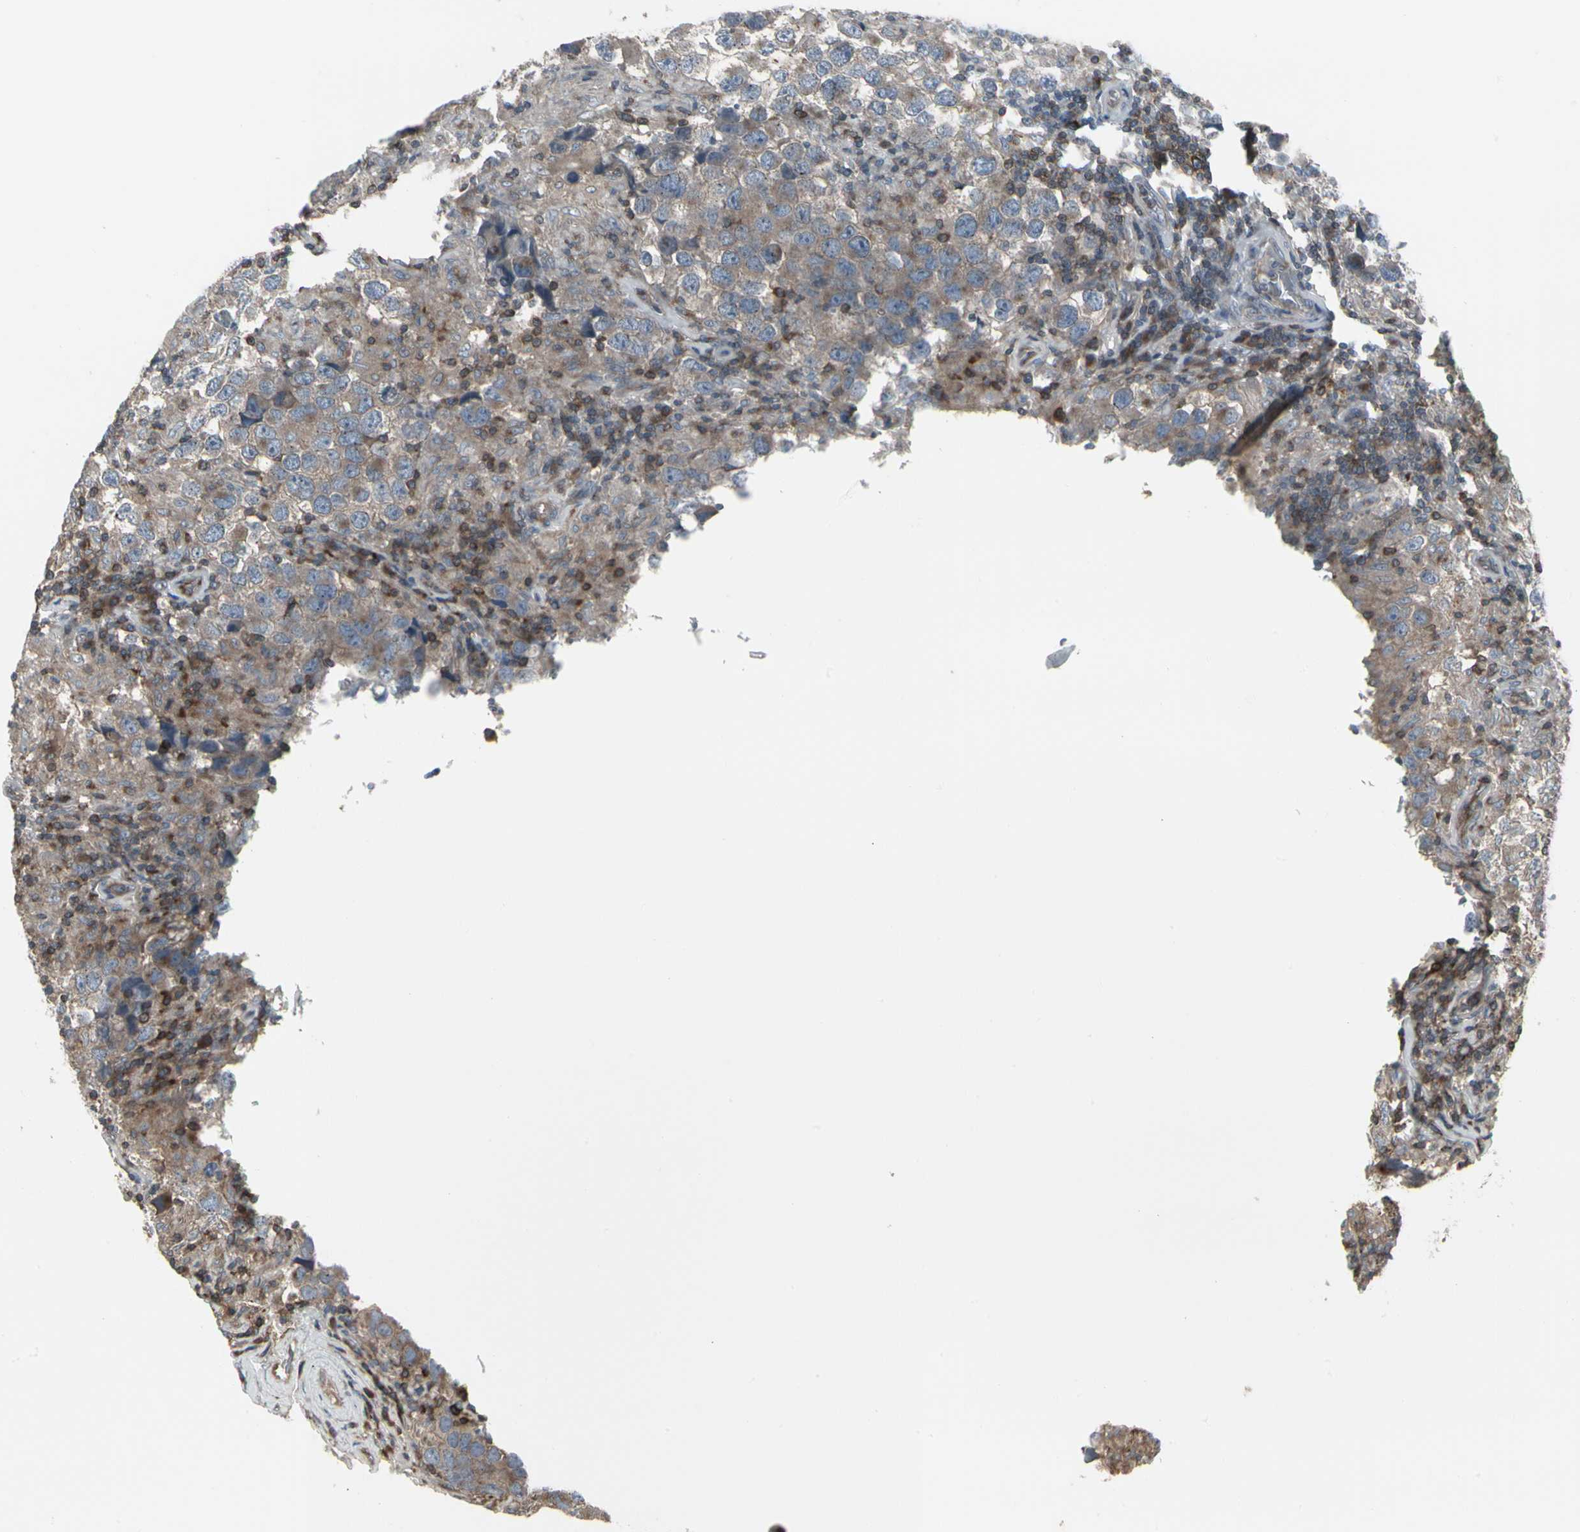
{"staining": {"intensity": "weak", "quantity": ">75%", "location": "cytoplasmic/membranous"}, "tissue": "testis cancer", "cell_type": "Tumor cells", "image_type": "cancer", "snomed": [{"axis": "morphology", "description": "Carcinoma, Embryonal, NOS"}, {"axis": "topography", "description": "Testis"}], "caption": "The histopathology image exhibits staining of testis cancer (embryonal carcinoma), revealing weak cytoplasmic/membranous protein positivity (brown color) within tumor cells.", "gene": "EPS15", "patient": {"sex": "male", "age": 21}}